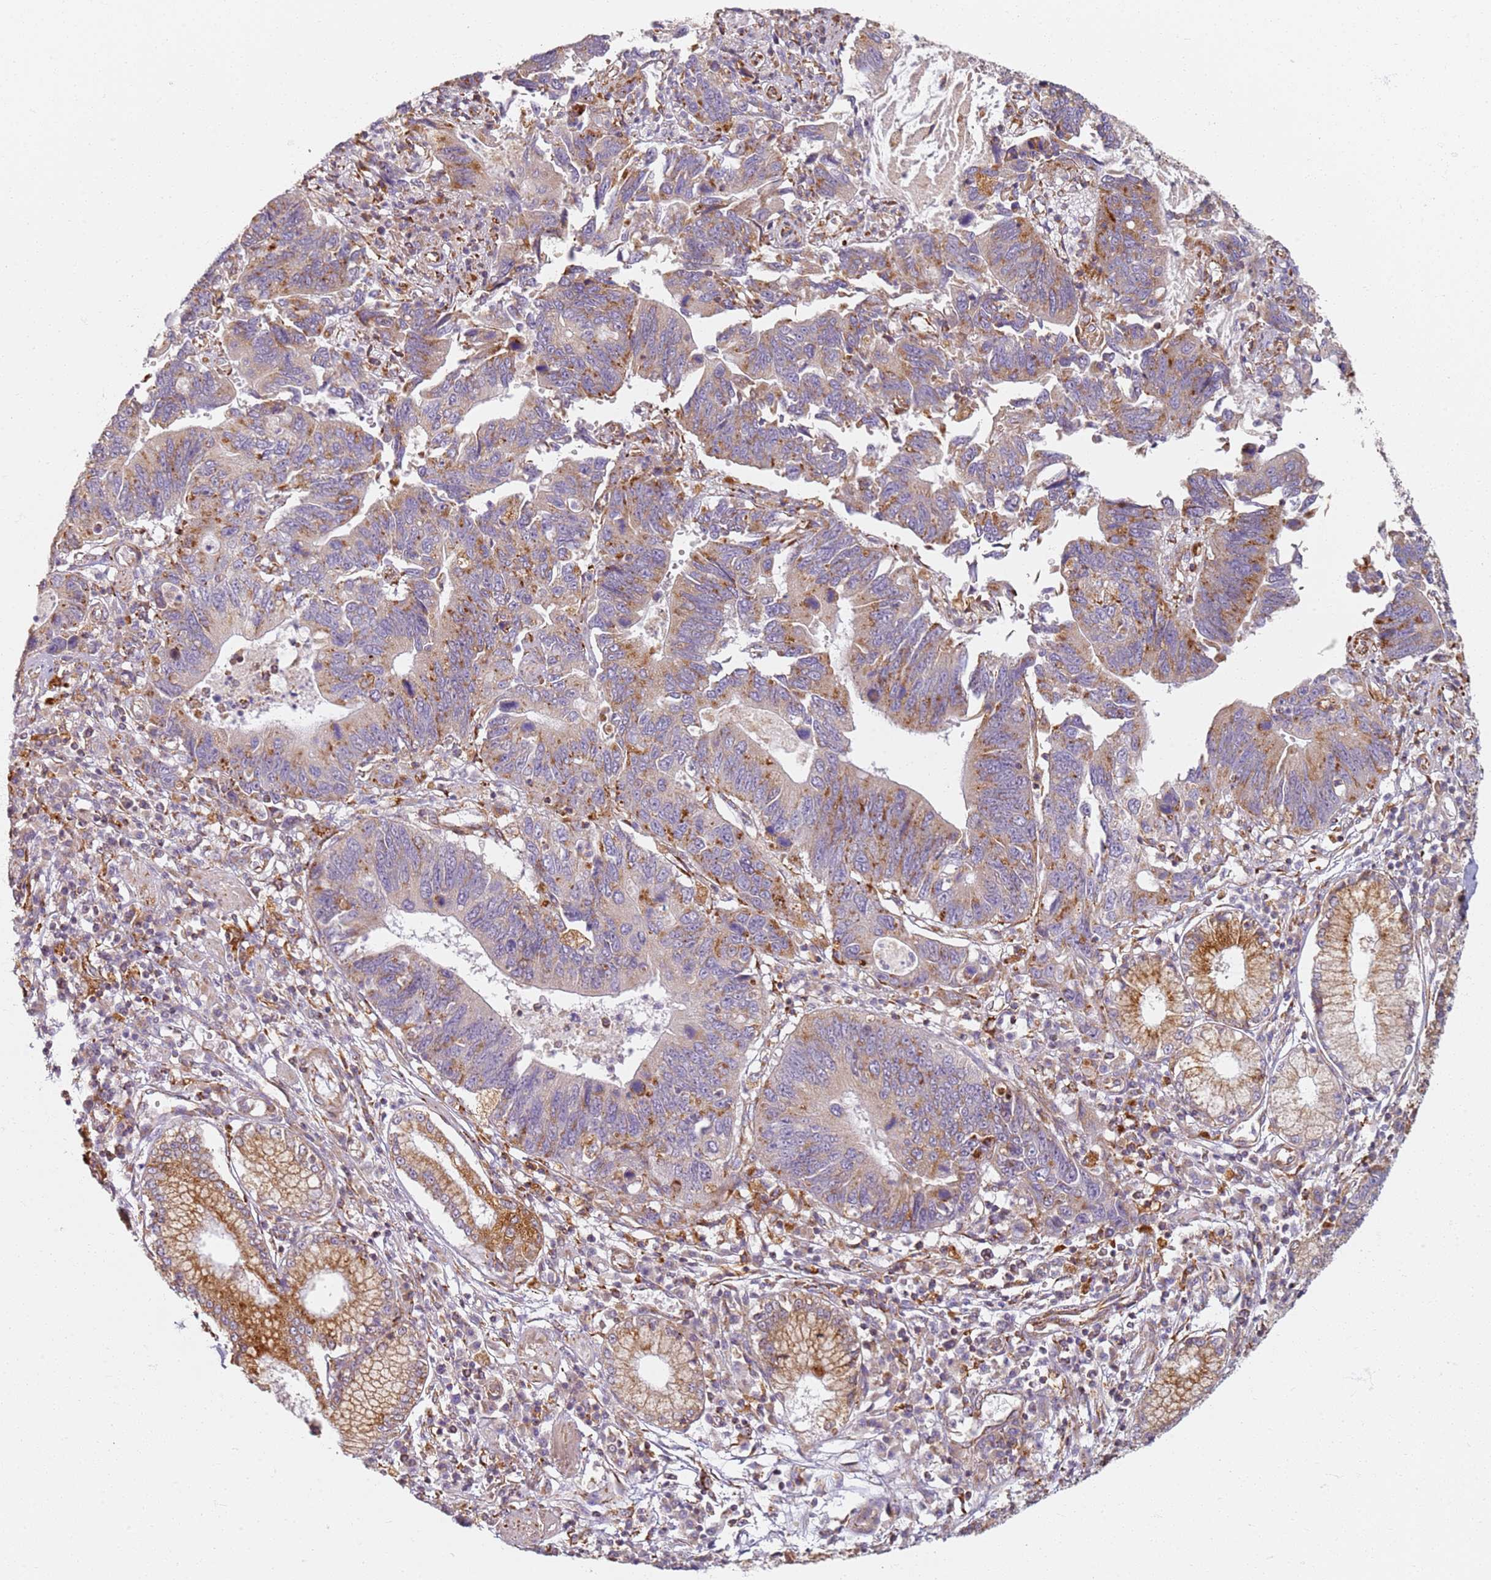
{"staining": {"intensity": "moderate", "quantity": "25%-75%", "location": "cytoplasmic/membranous"}, "tissue": "stomach cancer", "cell_type": "Tumor cells", "image_type": "cancer", "snomed": [{"axis": "morphology", "description": "Adenocarcinoma, NOS"}, {"axis": "topography", "description": "Stomach"}], "caption": "This photomicrograph demonstrates stomach cancer (adenocarcinoma) stained with immunohistochemistry to label a protein in brown. The cytoplasmic/membranous of tumor cells show moderate positivity for the protein. Nuclei are counter-stained blue.", "gene": "PROKR2", "patient": {"sex": "male", "age": 59}}